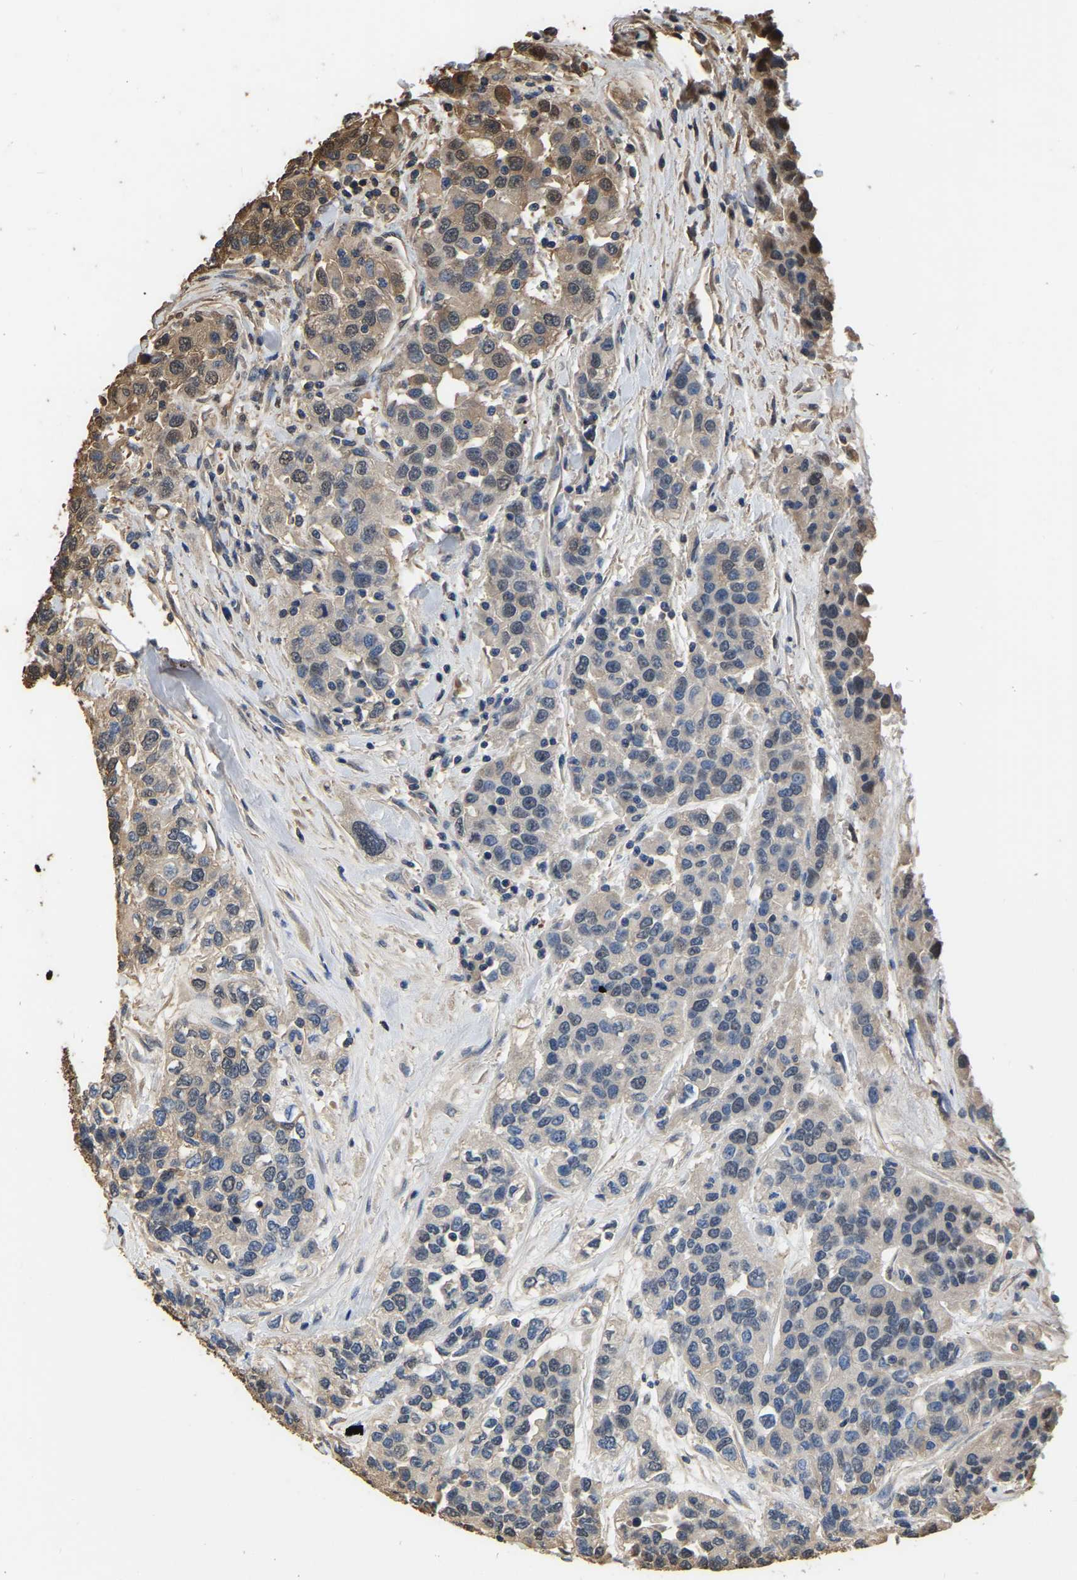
{"staining": {"intensity": "moderate", "quantity": "<25%", "location": "cytoplasmic/membranous"}, "tissue": "urothelial cancer", "cell_type": "Tumor cells", "image_type": "cancer", "snomed": [{"axis": "morphology", "description": "Urothelial carcinoma, High grade"}, {"axis": "topography", "description": "Urinary bladder"}], "caption": "An immunohistochemistry (IHC) image of neoplastic tissue is shown. Protein staining in brown highlights moderate cytoplasmic/membranous positivity in urothelial cancer within tumor cells.", "gene": "LDHB", "patient": {"sex": "female", "age": 80}}